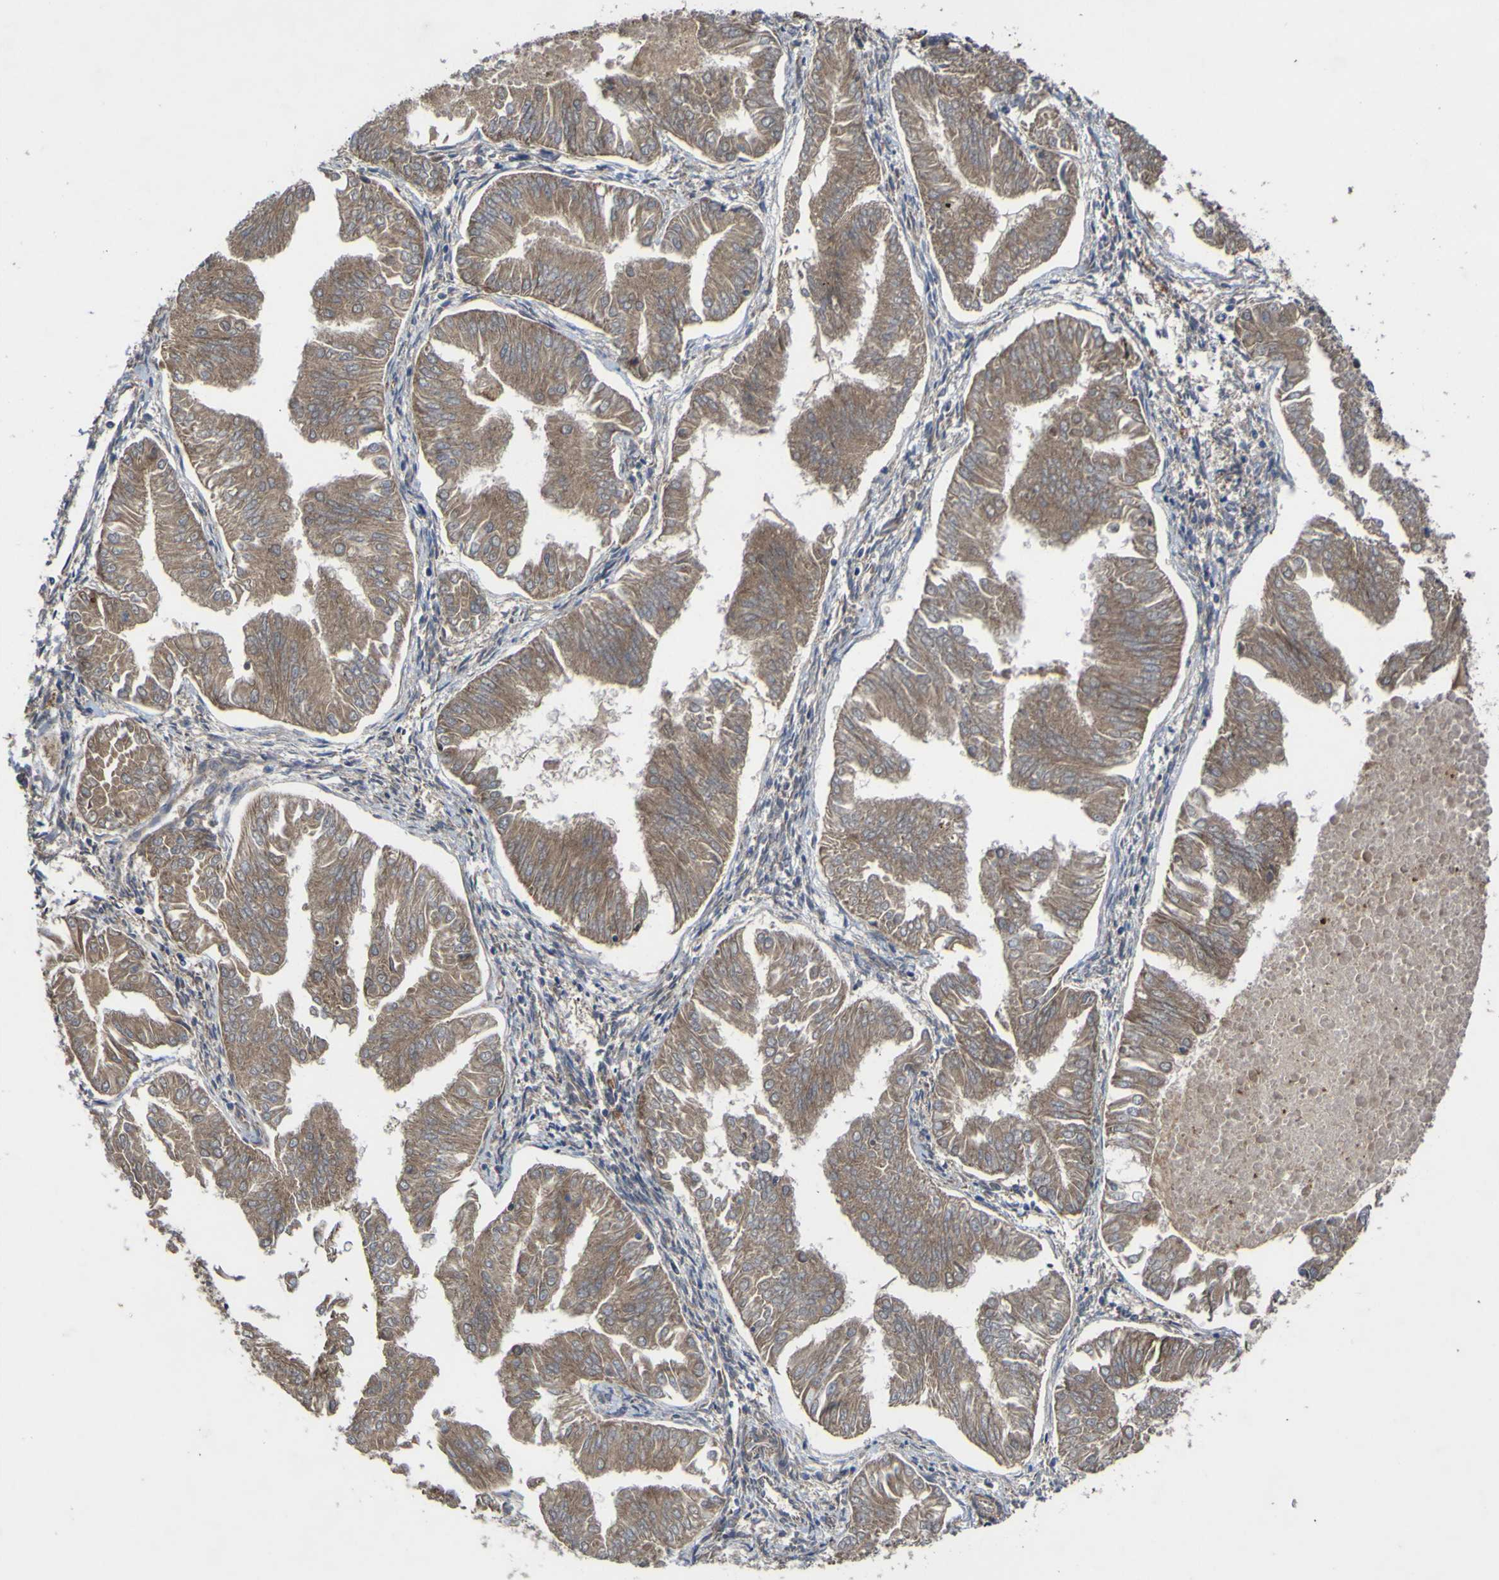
{"staining": {"intensity": "moderate", "quantity": ">75%", "location": "cytoplasmic/membranous"}, "tissue": "endometrial cancer", "cell_type": "Tumor cells", "image_type": "cancer", "snomed": [{"axis": "morphology", "description": "Adenocarcinoma, NOS"}, {"axis": "topography", "description": "Endometrium"}], "caption": "This micrograph demonstrates immunohistochemistry (IHC) staining of human endometrial cancer (adenocarcinoma), with medium moderate cytoplasmic/membranous staining in about >75% of tumor cells.", "gene": "IRAK2", "patient": {"sex": "female", "age": 53}}